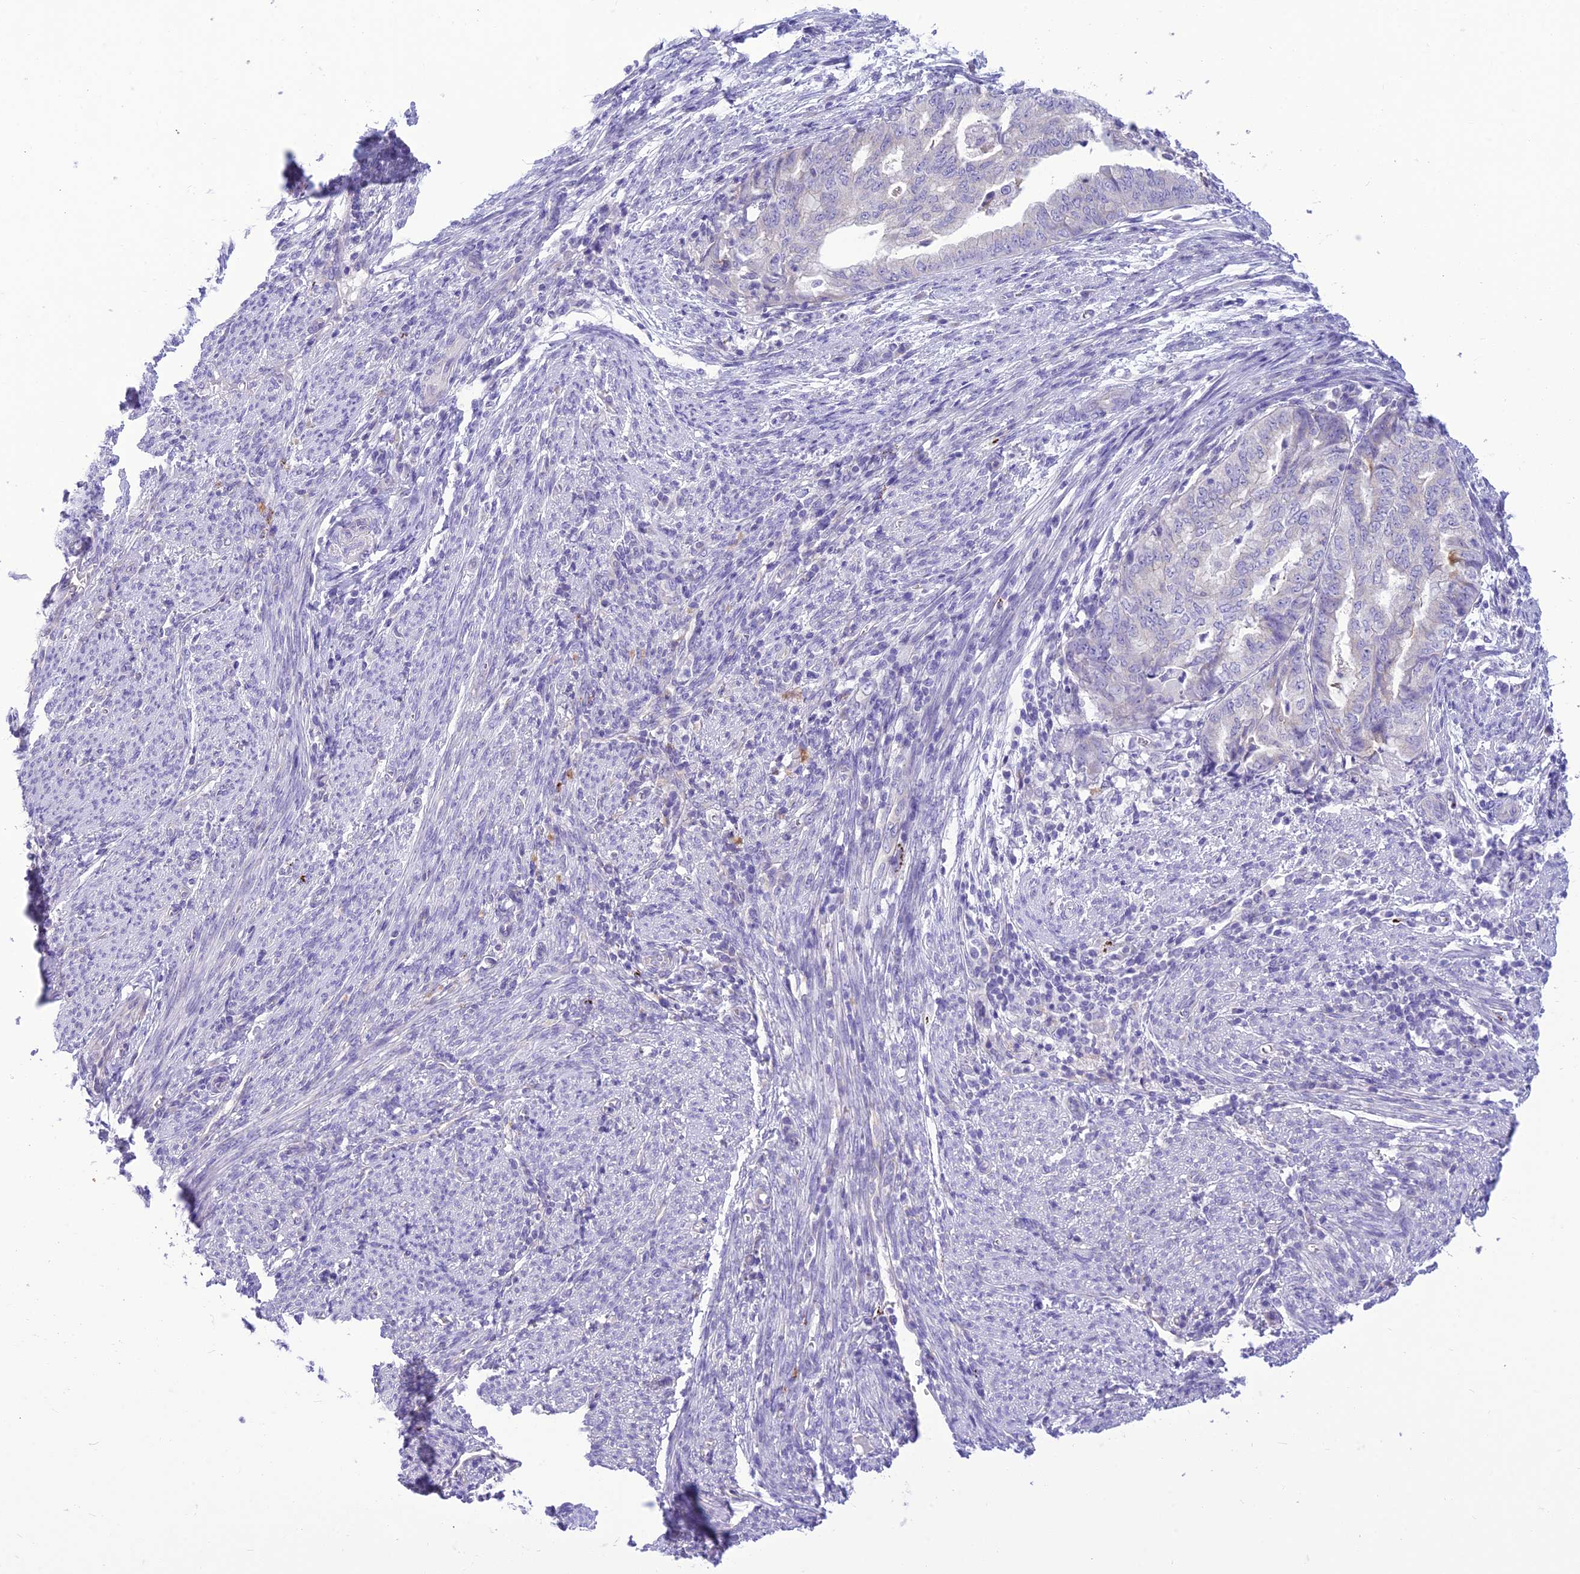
{"staining": {"intensity": "negative", "quantity": "none", "location": "none"}, "tissue": "endometrial cancer", "cell_type": "Tumor cells", "image_type": "cancer", "snomed": [{"axis": "morphology", "description": "Adenocarcinoma, NOS"}, {"axis": "topography", "description": "Endometrium"}], "caption": "The micrograph demonstrates no staining of tumor cells in endometrial cancer. (IHC, brightfield microscopy, high magnification).", "gene": "DHDH", "patient": {"sex": "female", "age": 79}}